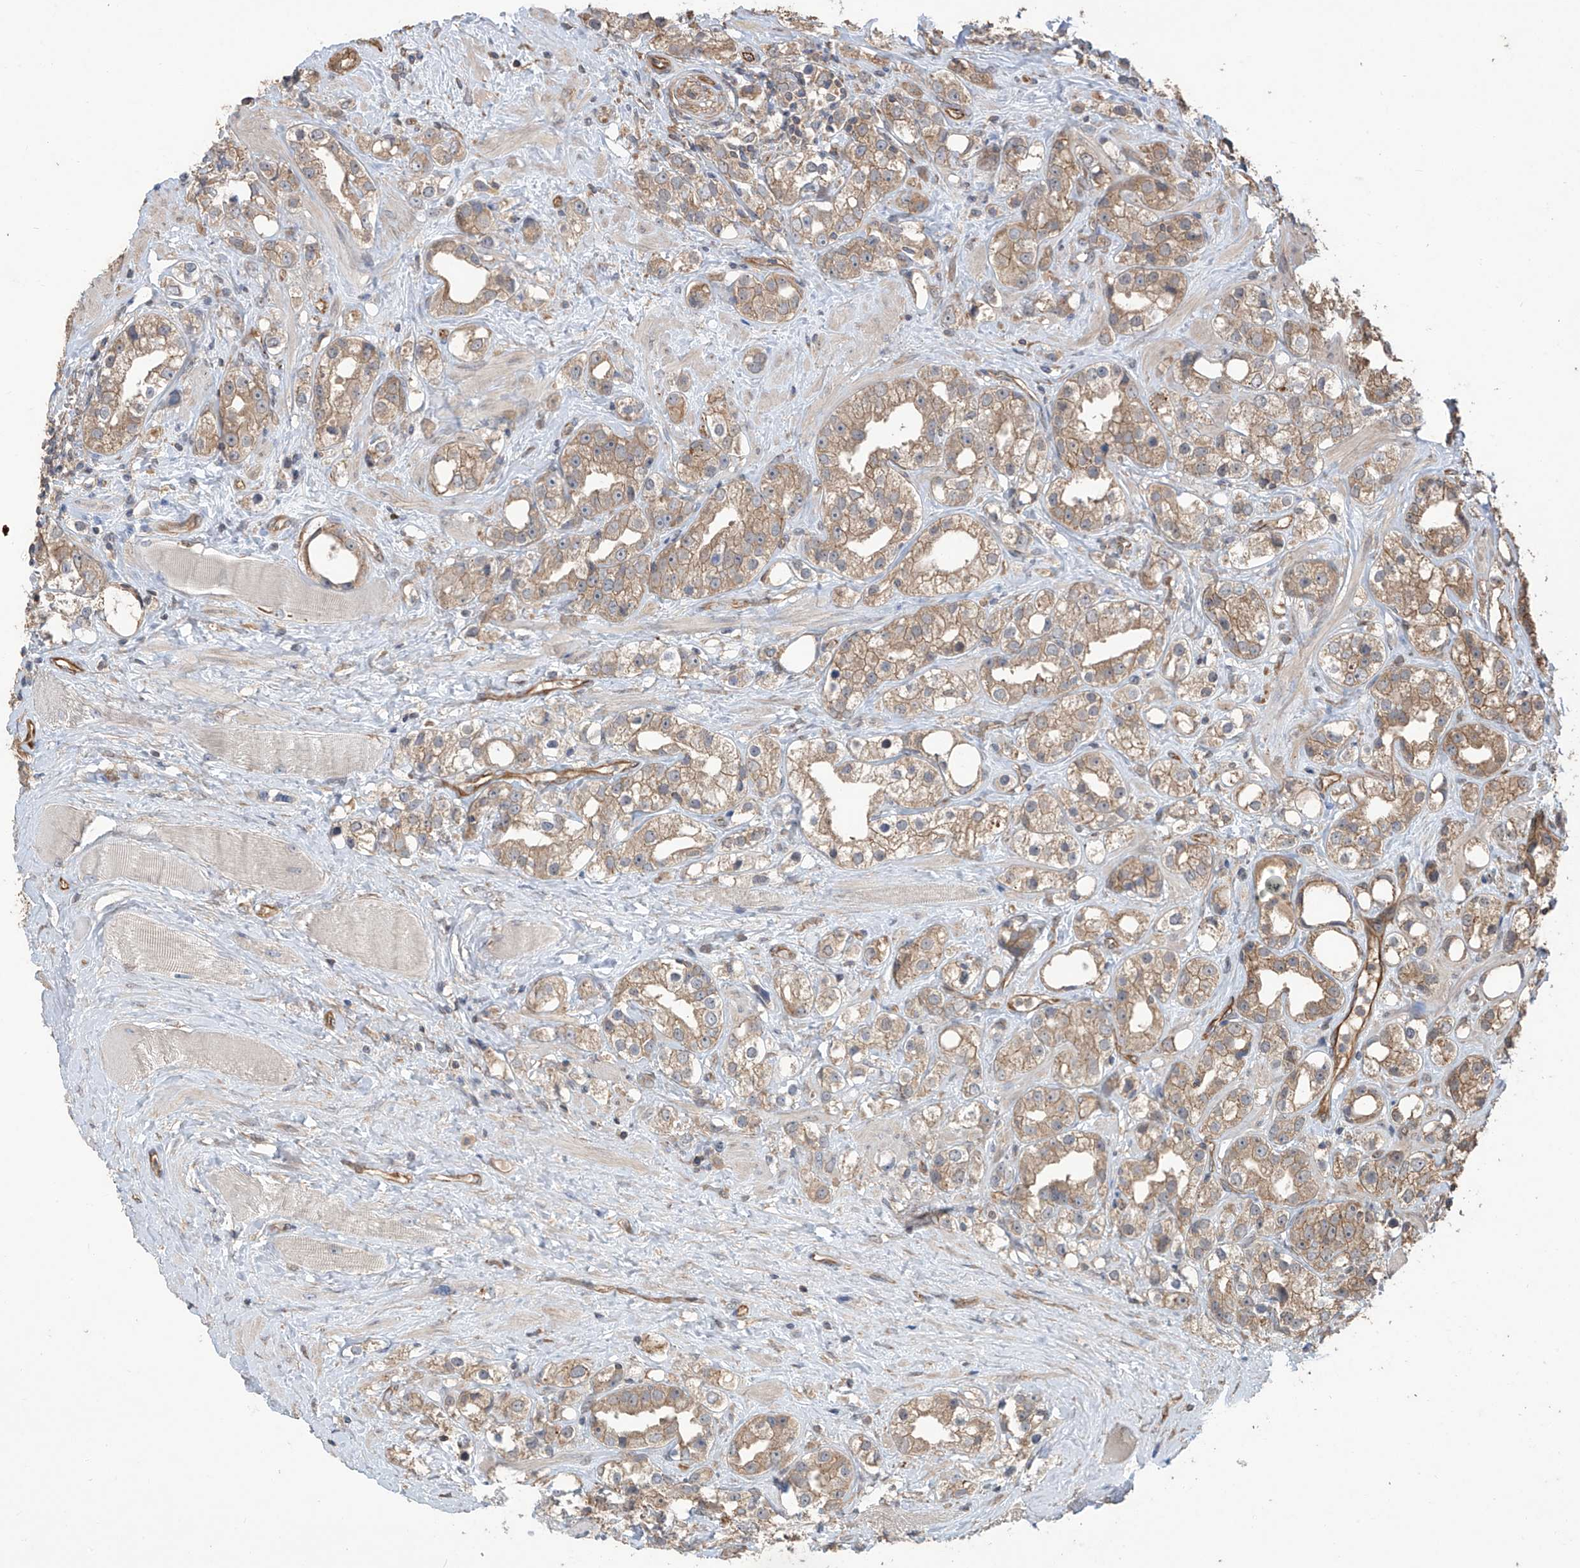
{"staining": {"intensity": "moderate", "quantity": ">75%", "location": "cytoplasmic/membranous"}, "tissue": "prostate cancer", "cell_type": "Tumor cells", "image_type": "cancer", "snomed": [{"axis": "morphology", "description": "Adenocarcinoma, NOS"}, {"axis": "topography", "description": "Prostate"}], "caption": "Protein analysis of prostate cancer (adenocarcinoma) tissue demonstrates moderate cytoplasmic/membranous positivity in approximately >75% of tumor cells. (DAB = brown stain, brightfield microscopy at high magnification).", "gene": "AGBL5", "patient": {"sex": "male", "age": 79}}